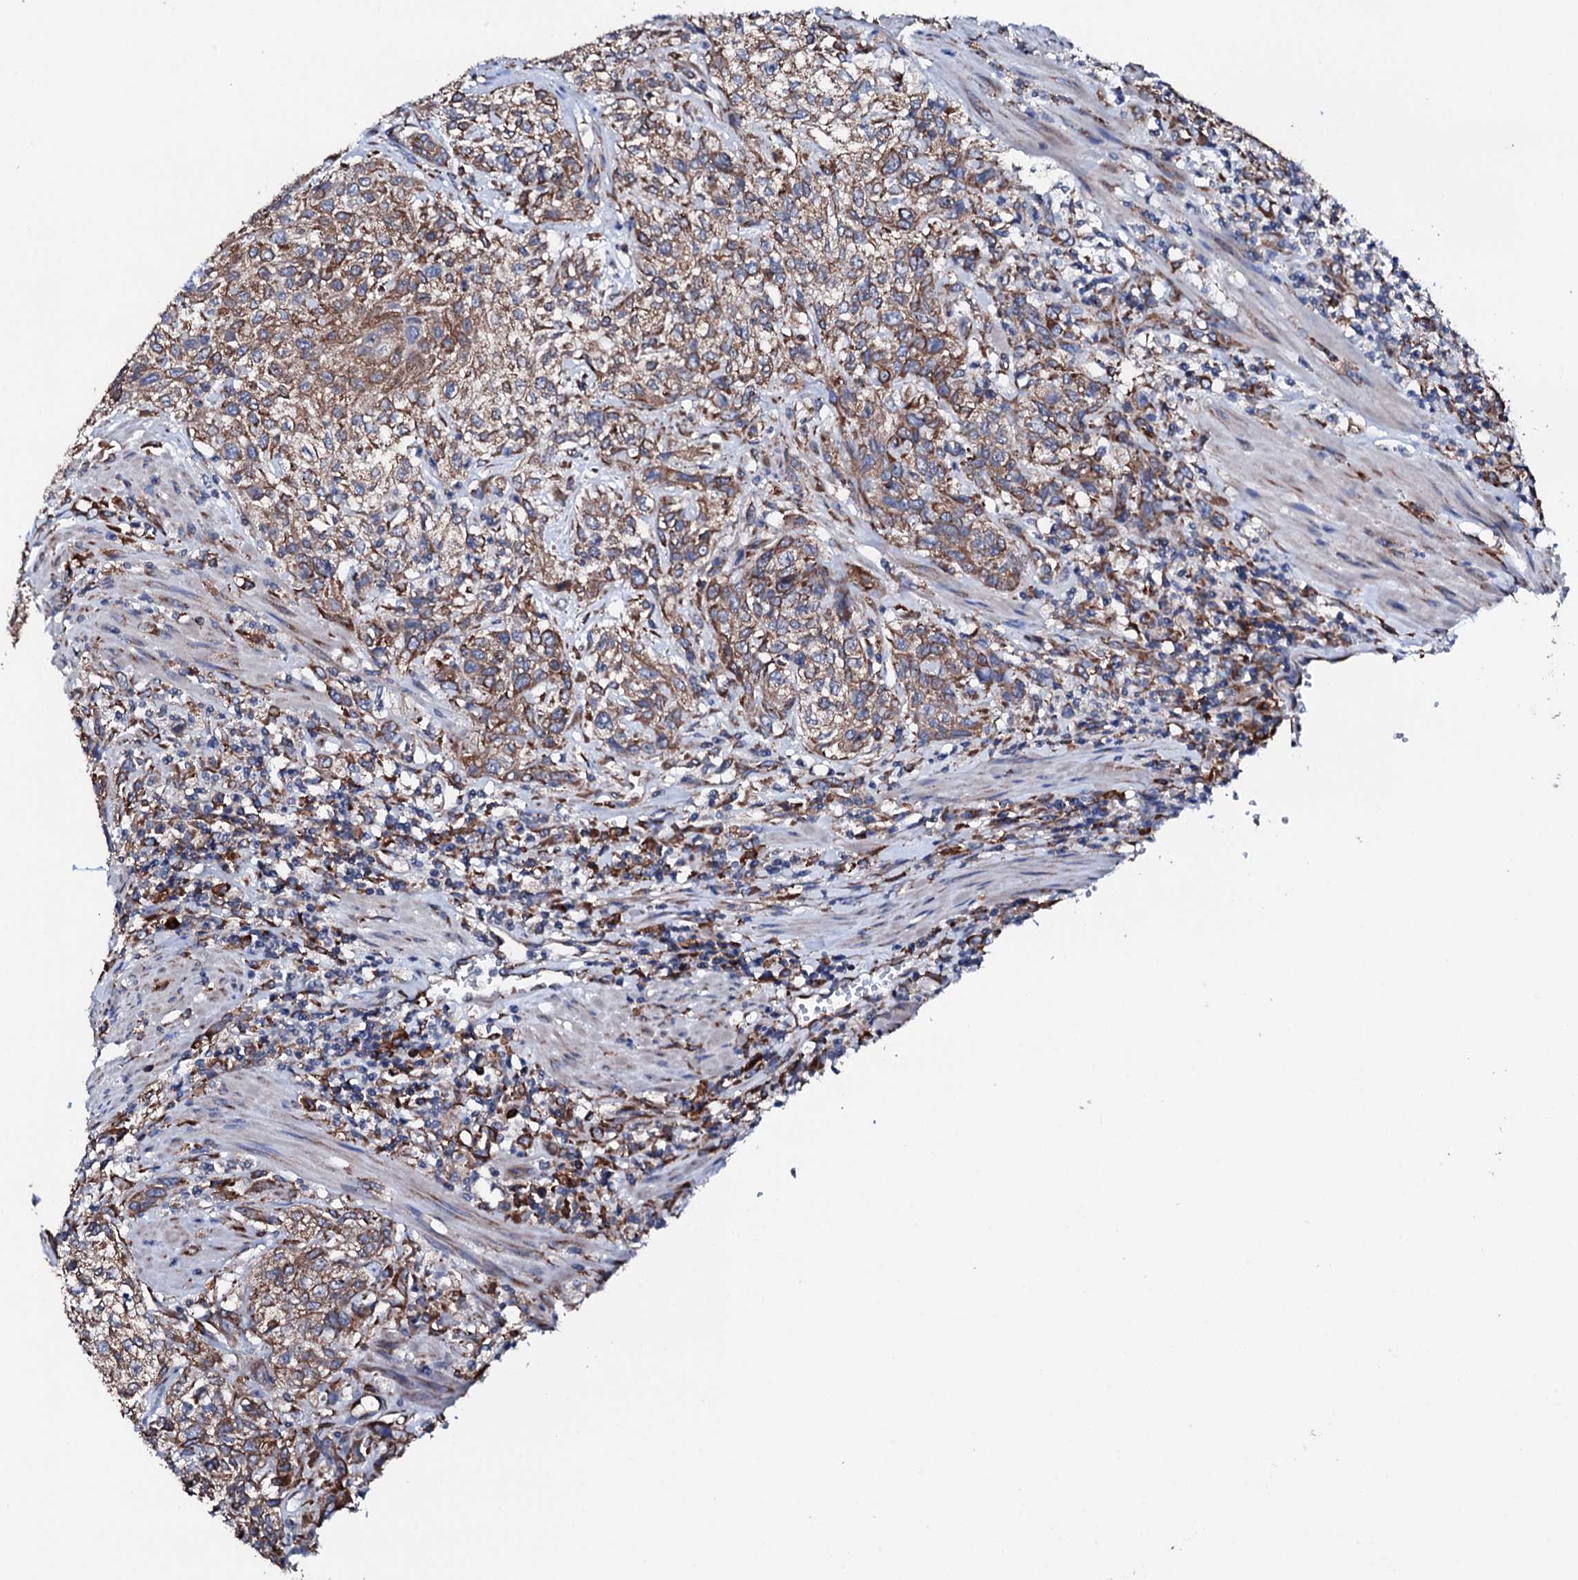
{"staining": {"intensity": "moderate", "quantity": ">75%", "location": "cytoplasmic/membranous"}, "tissue": "urothelial cancer", "cell_type": "Tumor cells", "image_type": "cancer", "snomed": [{"axis": "morphology", "description": "Normal tissue, NOS"}, {"axis": "morphology", "description": "Urothelial carcinoma, NOS"}, {"axis": "topography", "description": "Urinary bladder"}, {"axis": "topography", "description": "Peripheral nerve tissue"}], "caption": "This histopathology image exhibits immunohistochemistry (IHC) staining of human urothelial cancer, with medium moderate cytoplasmic/membranous expression in approximately >75% of tumor cells.", "gene": "AMDHD1", "patient": {"sex": "male", "age": 35}}